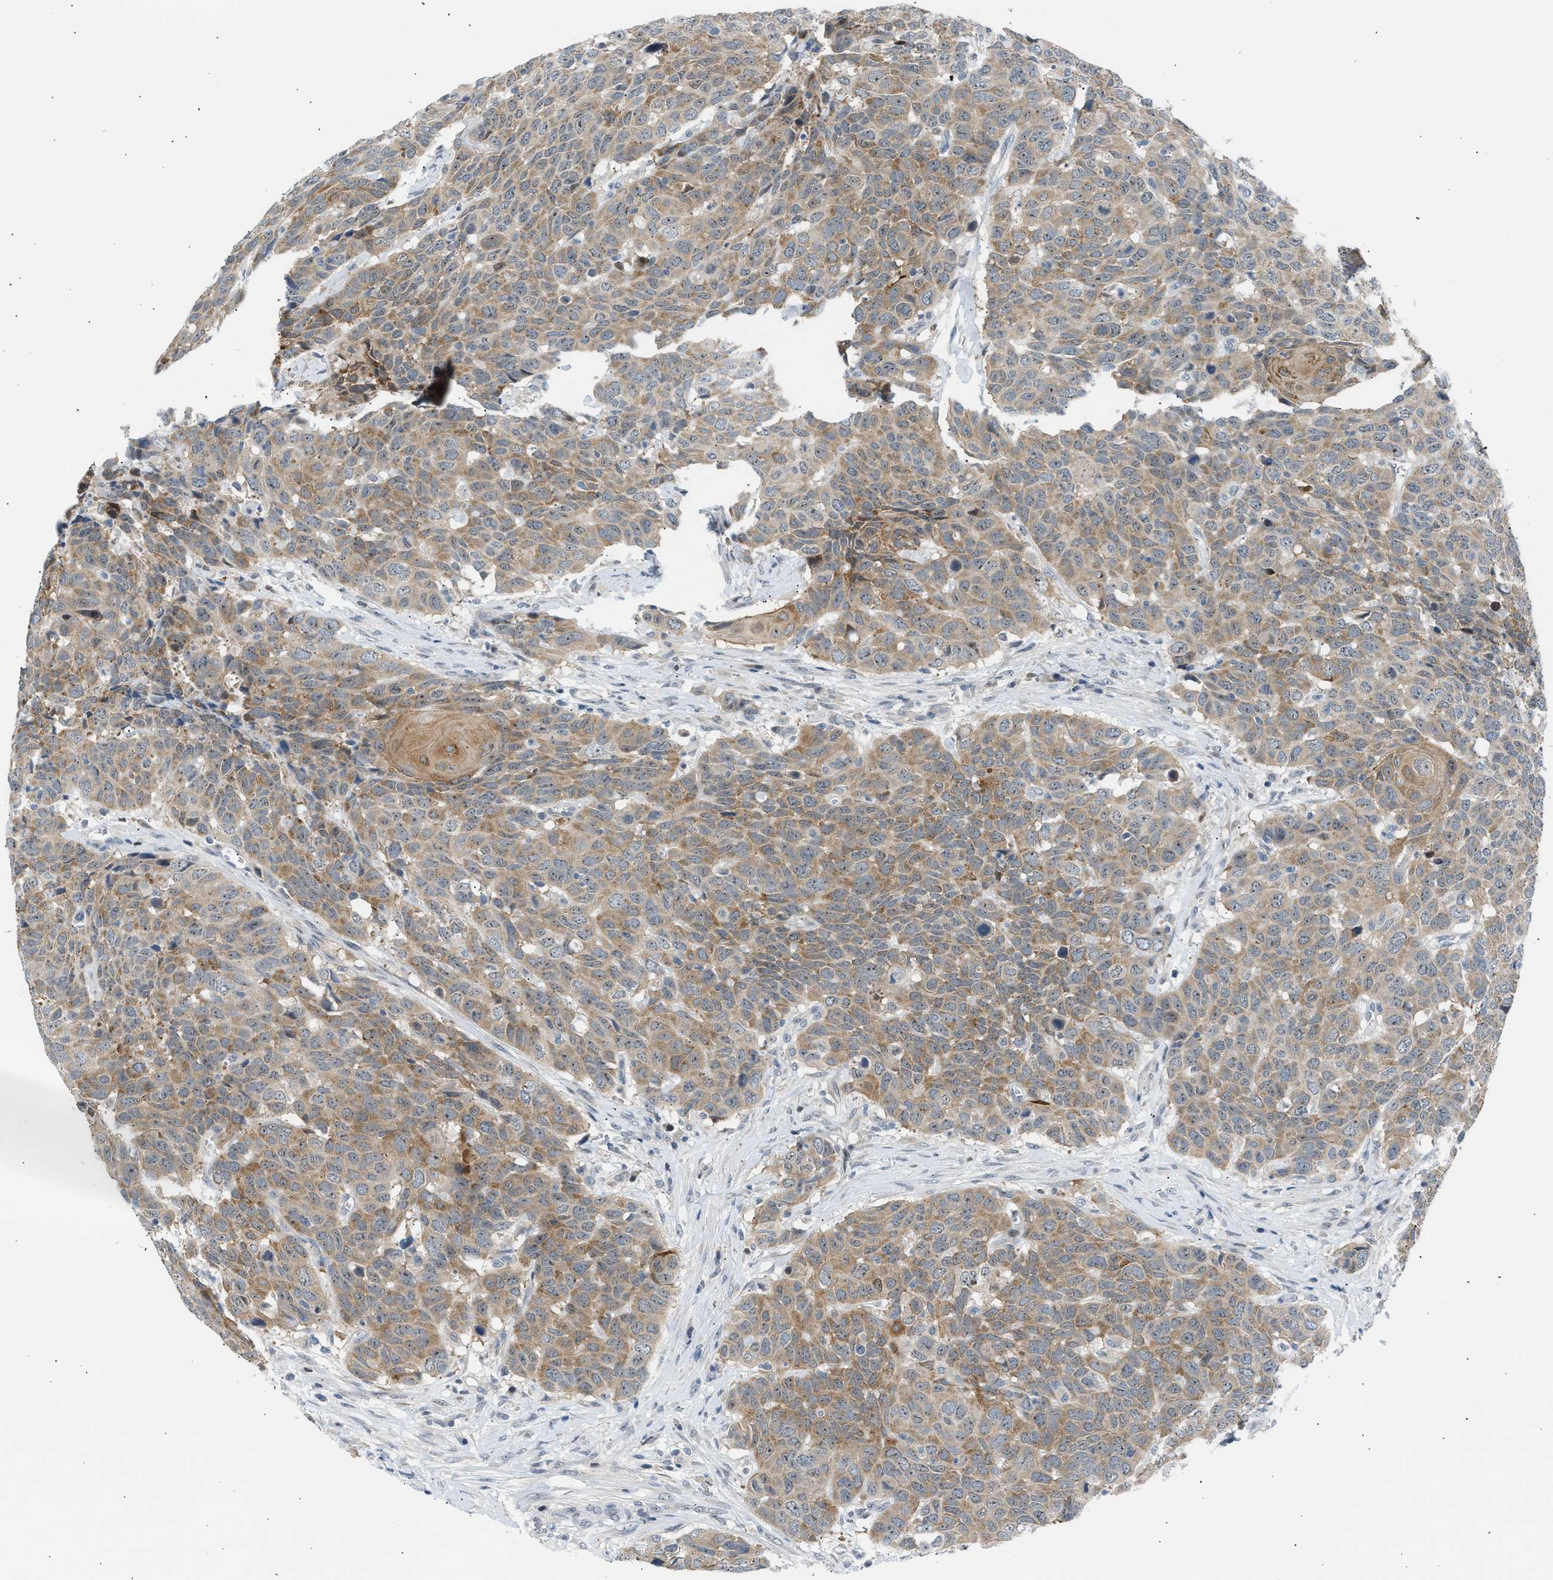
{"staining": {"intensity": "moderate", "quantity": ">75%", "location": "cytoplasmic/membranous"}, "tissue": "head and neck cancer", "cell_type": "Tumor cells", "image_type": "cancer", "snomed": [{"axis": "morphology", "description": "Squamous cell carcinoma, NOS"}, {"axis": "topography", "description": "Head-Neck"}], "caption": "Head and neck cancer stained with immunohistochemistry (IHC) reveals moderate cytoplasmic/membranous expression in about >75% of tumor cells.", "gene": "NPS", "patient": {"sex": "male", "age": 66}}